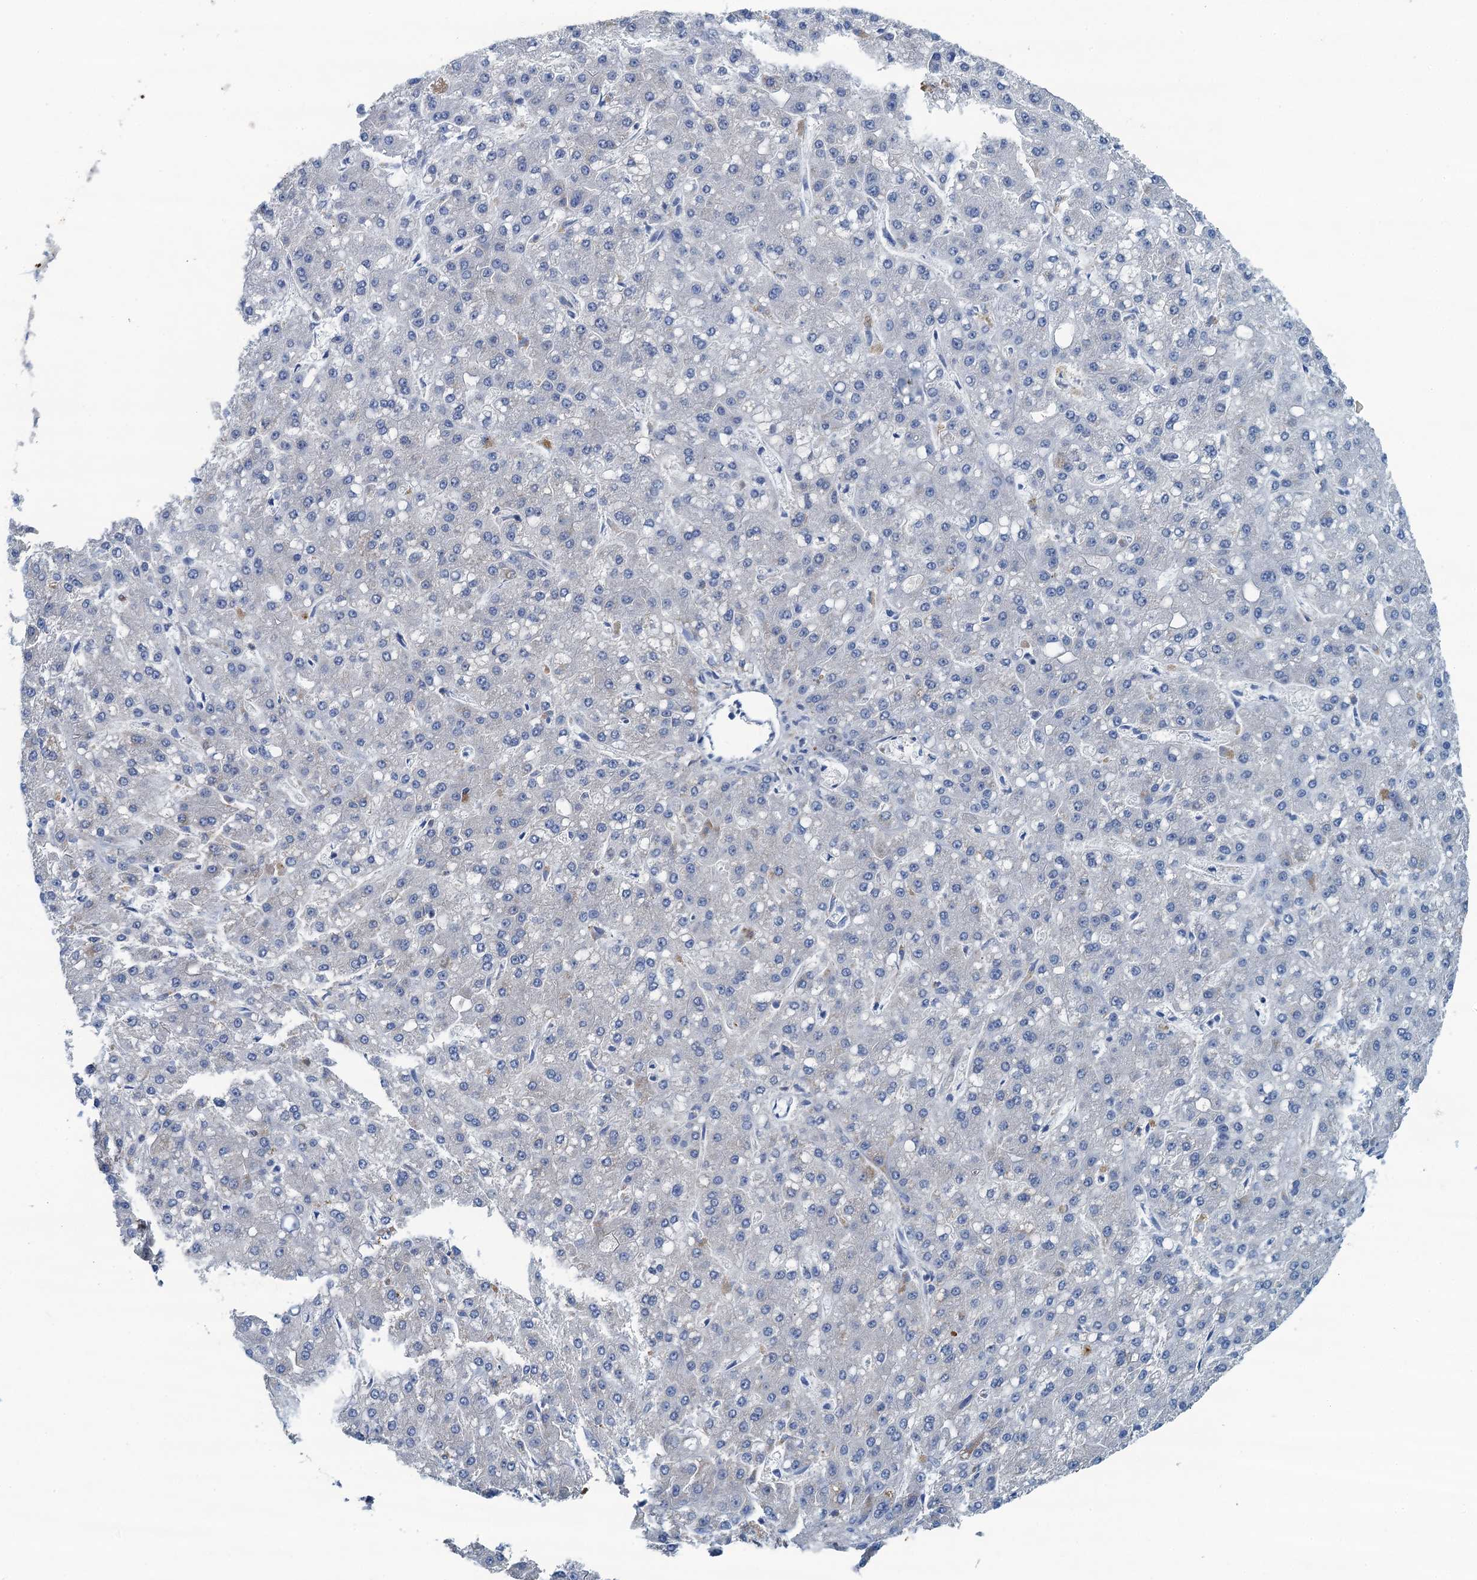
{"staining": {"intensity": "negative", "quantity": "none", "location": "none"}, "tissue": "liver cancer", "cell_type": "Tumor cells", "image_type": "cancer", "snomed": [{"axis": "morphology", "description": "Carcinoma, Hepatocellular, NOS"}, {"axis": "topography", "description": "Liver"}], "caption": "Hepatocellular carcinoma (liver) was stained to show a protein in brown. There is no significant staining in tumor cells.", "gene": "THAP10", "patient": {"sex": "male", "age": 67}}